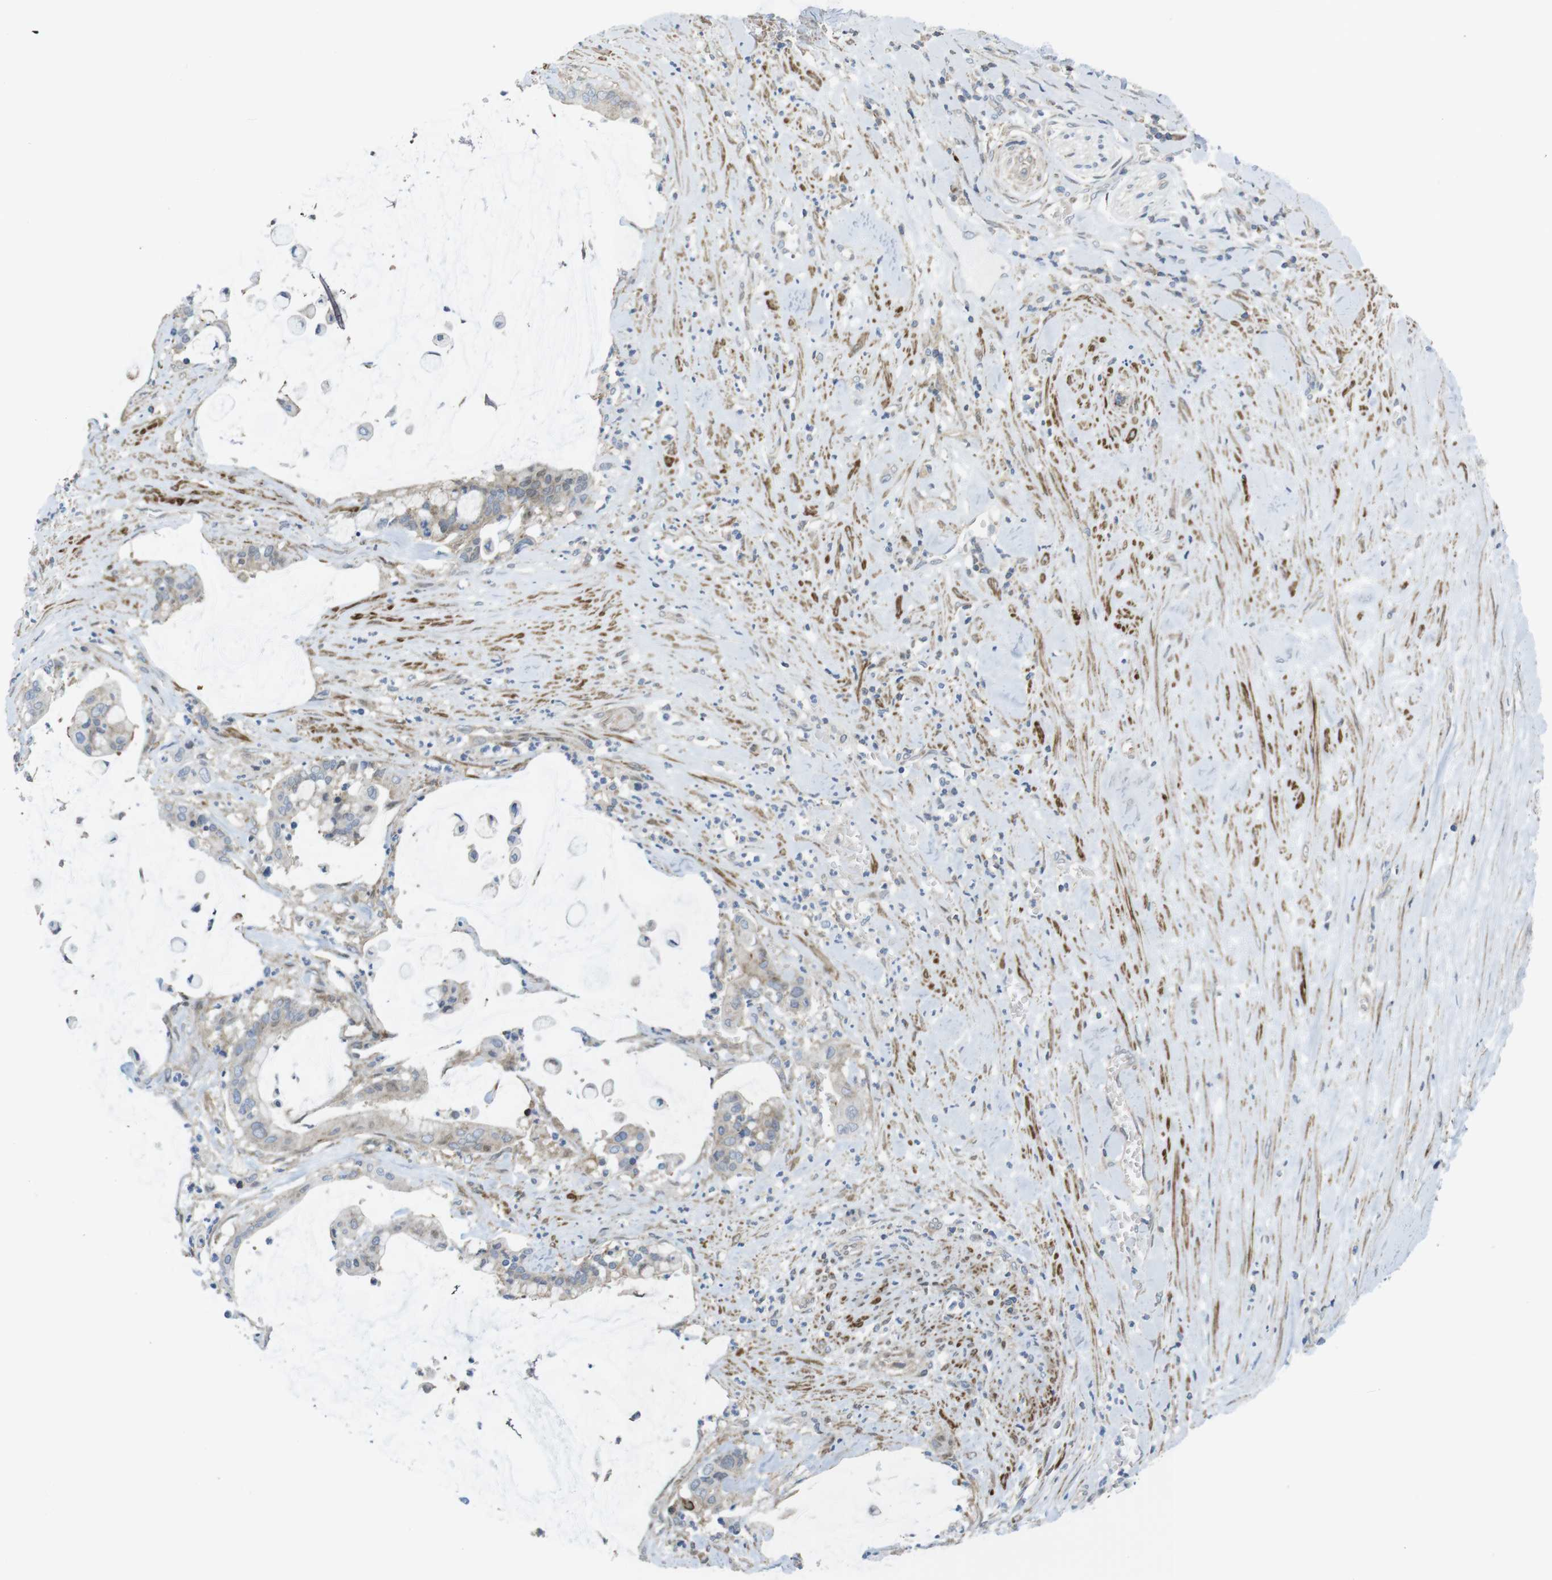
{"staining": {"intensity": "negative", "quantity": "none", "location": "none"}, "tissue": "pancreatic cancer", "cell_type": "Tumor cells", "image_type": "cancer", "snomed": [{"axis": "morphology", "description": "Adenocarcinoma, NOS"}, {"axis": "topography", "description": "Pancreas"}], "caption": "High magnification brightfield microscopy of adenocarcinoma (pancreatic) stained with DAB (3,3'-diaminobenzidine) (brown) and counterstained with hematoxylin (blue): tumor cells show no significant staining.", "gene": "CUL7", "patient": {"sex": "male", "age": 41}}